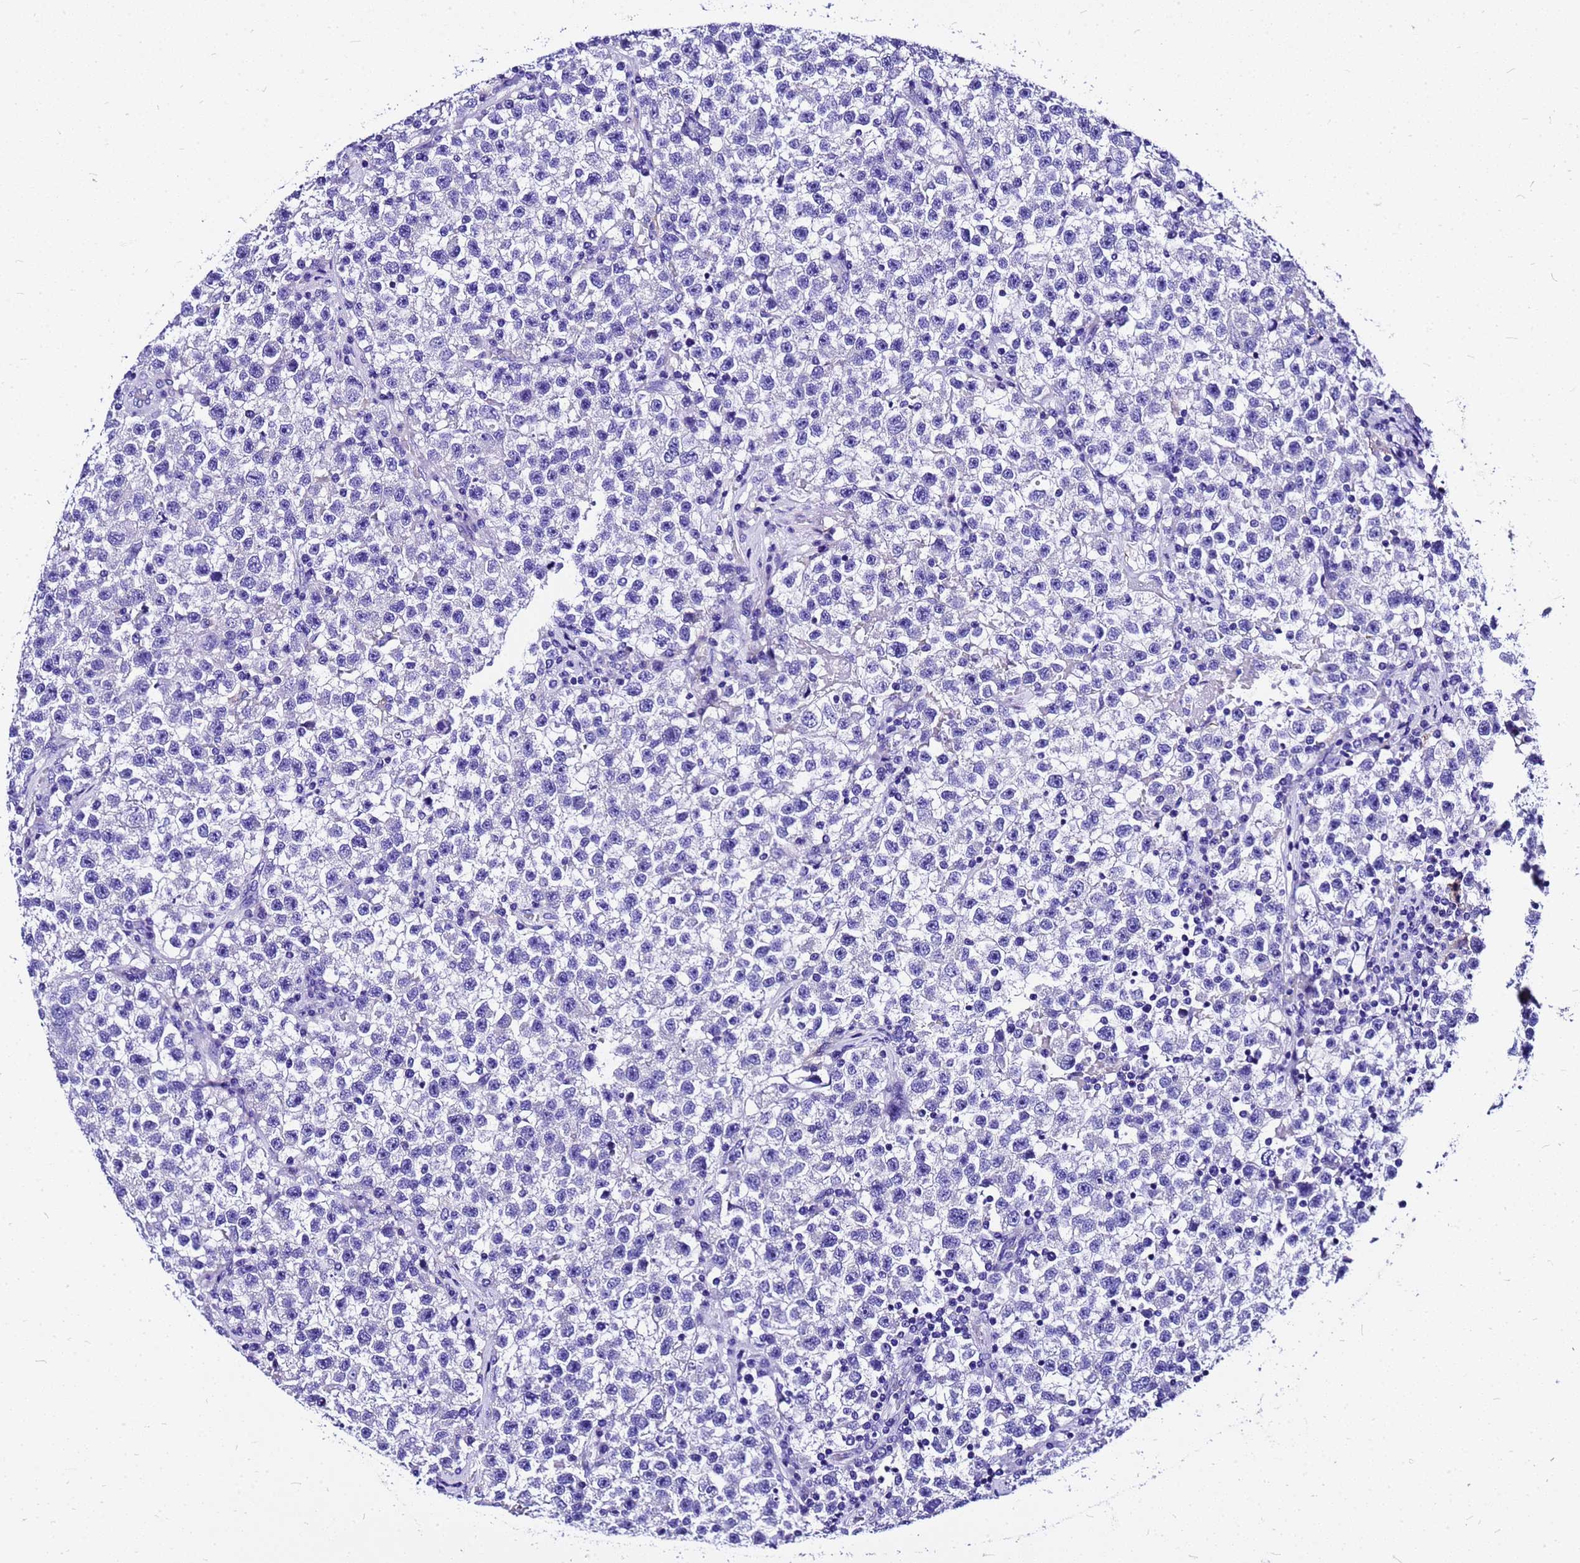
{"staining": {"intensity": "negative", "quantity": "none", "location": "none"}, "tissue": "testis cancer", "cell_type": "Tumor cells", "image_type": "cancer", "snomed": [{"axis": "morphology", "description": "Seminoma, NOS"}, {"axis": "topography", "description": "Testis"}], "caption": "This is a photomicrograph of immunohistochemistry (IHC) staining of testis seminoma, which shows no expression in tumor cells.", "gene": "HERC4", "patient": {"sex": "male", "age": 22}}